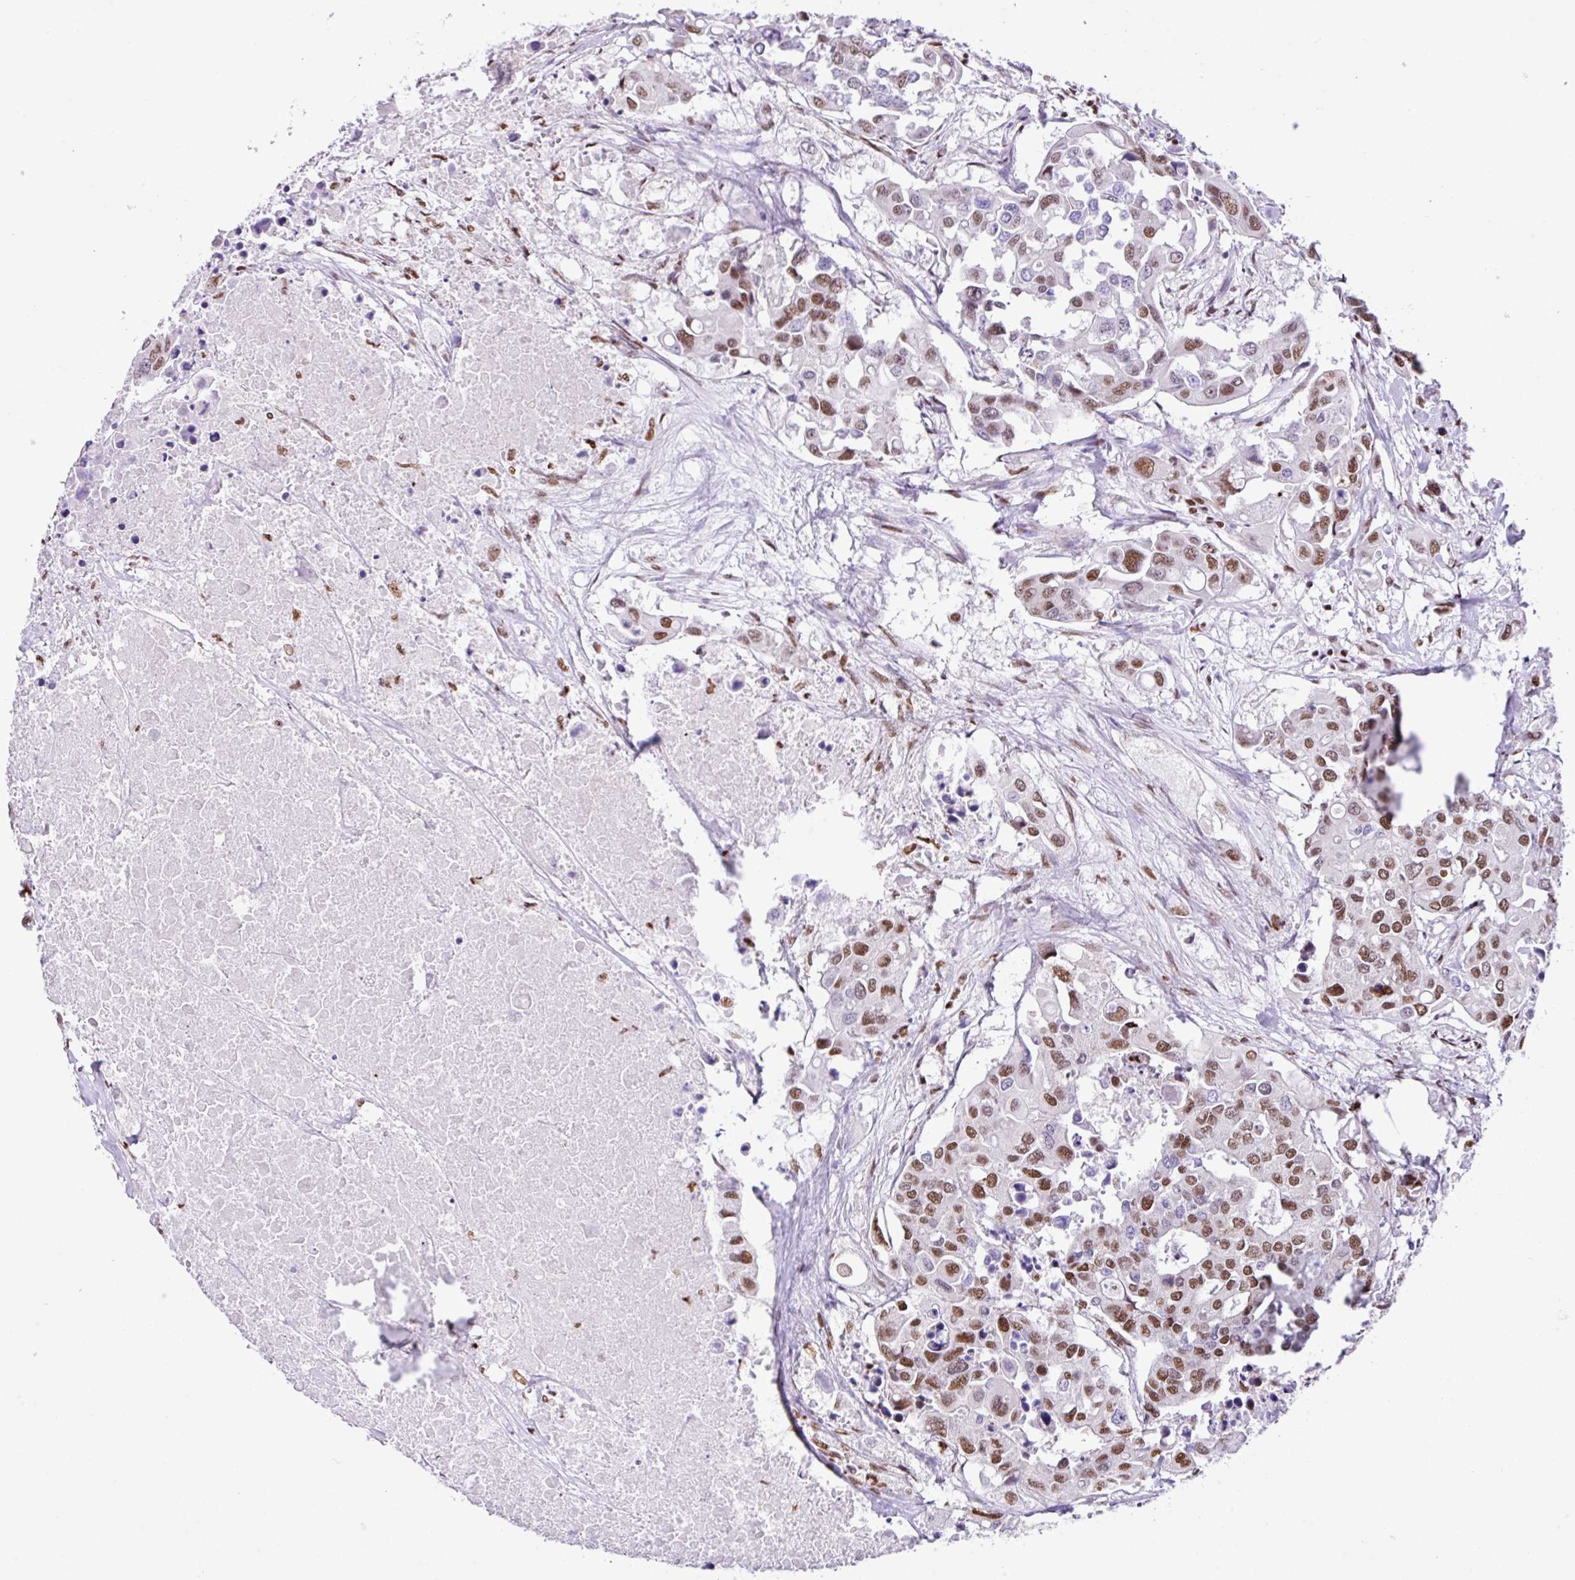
{"staining": {"intensity": "moderate", "quantity": "25%-75%", "location": "nuclear"}, "tissue": "colorectal cancer", "cell_type": "Tumor cells", "image_type": "cancer", "snomed": [{"axis": "morphology", "description": "Adenocarcinoma, NOS"}, {"axis": "topography", "description": "Colon"}], "caption": "Brown immunohistochemical staining in human colorectal cancer demonstrates moderate nuclear staining in about 25%-75% of tumor cells. Ihc stains the protein in brown and the nuclei are stained blue.", "gene": "RARG", "patient": {"sex": "male", "age": 77}}